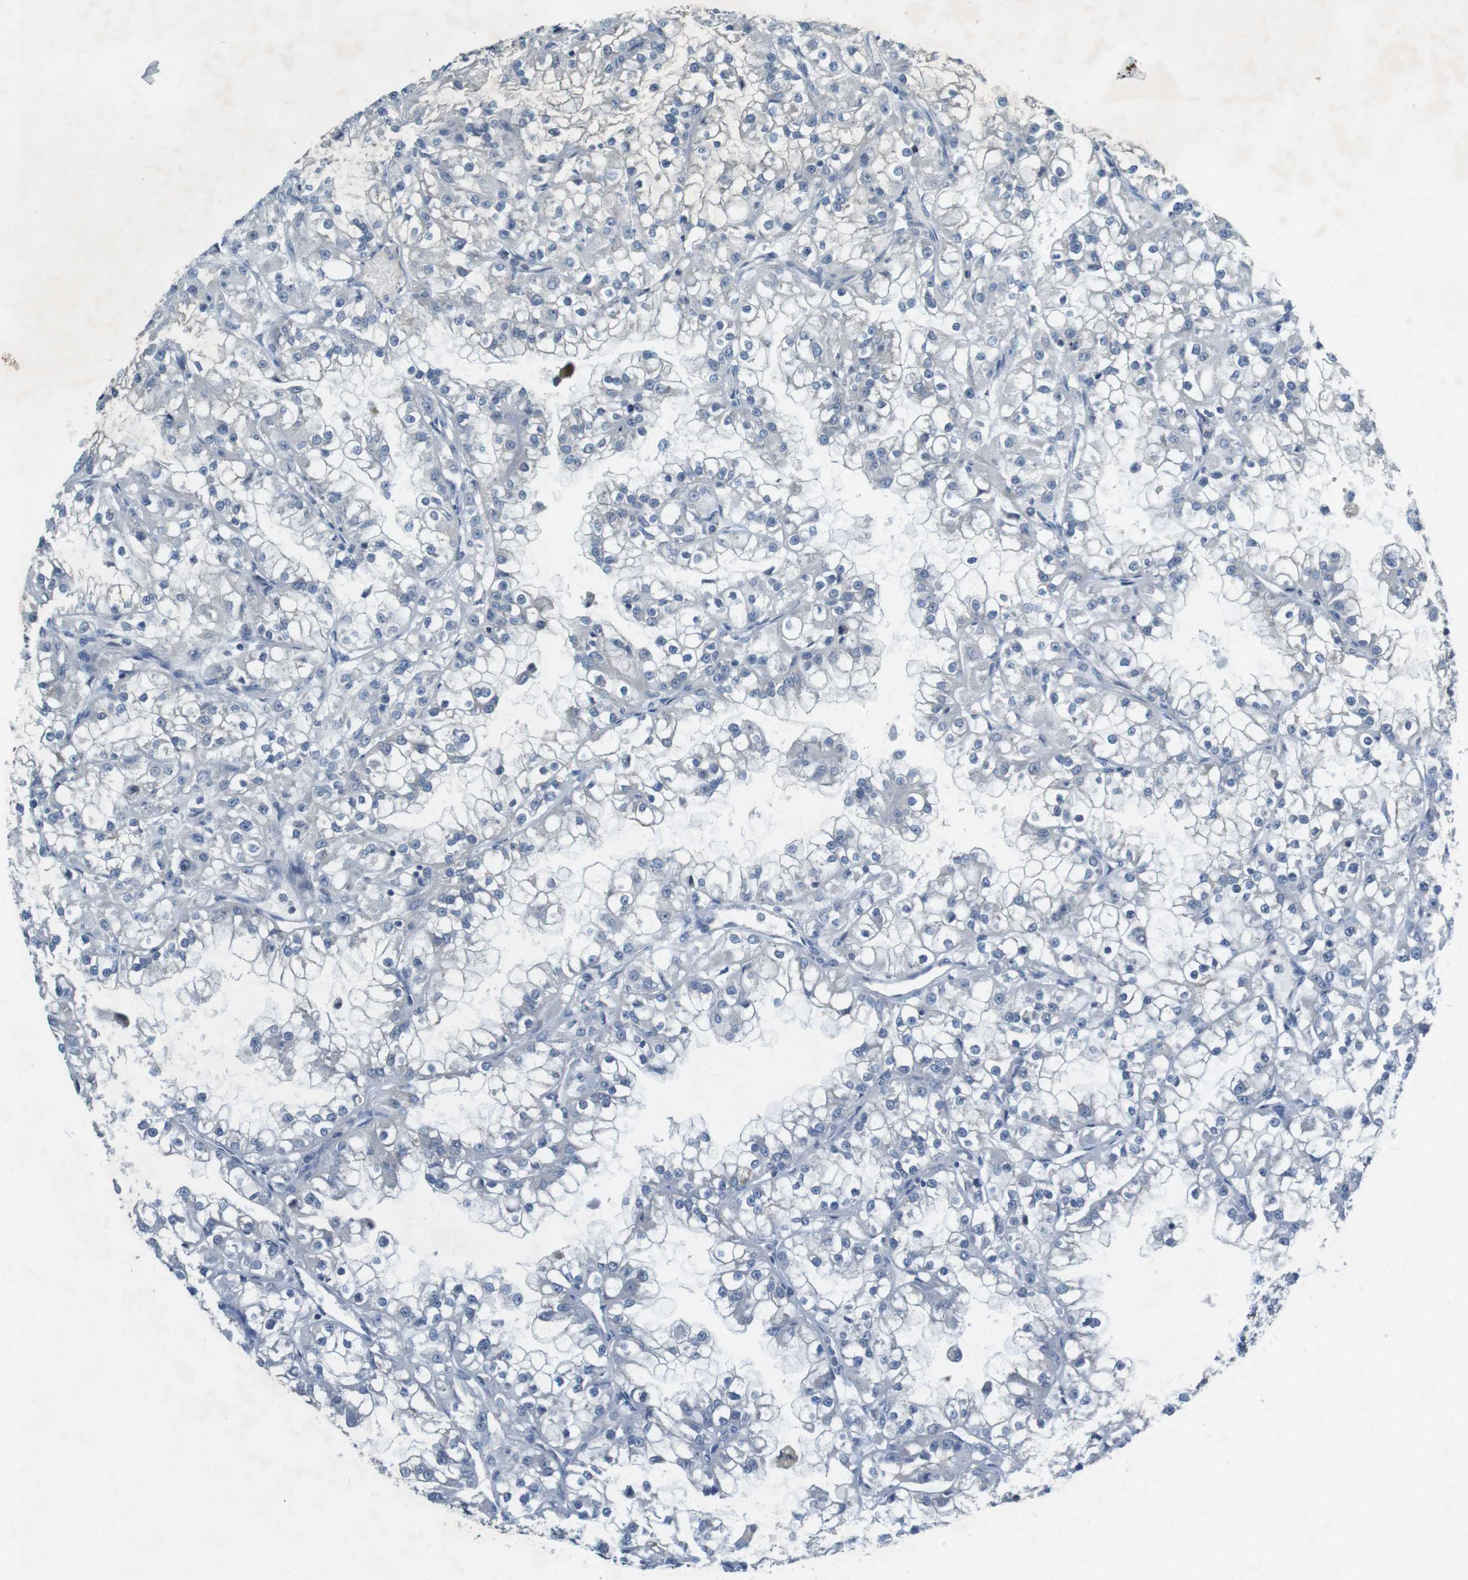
{"staining": {"intensity": "negative", "quantity": "none", "location": "none"}, "tissue": "renal cancer", "cell_type": "Tumor cells", "image_type": "cancer", "snomed": [{"axis": "morphology", "description": "Adenocarcinoma, NOS"}, {"axis": "topography", "description": "Kidney"}], "caption": "Adenocarcinoma (renal) was stained to show a protein in brown. There is no significant expression in tumor cells.", "gene": "MAPKAPK5", "patient": {"sex": "female", "age": 52}}